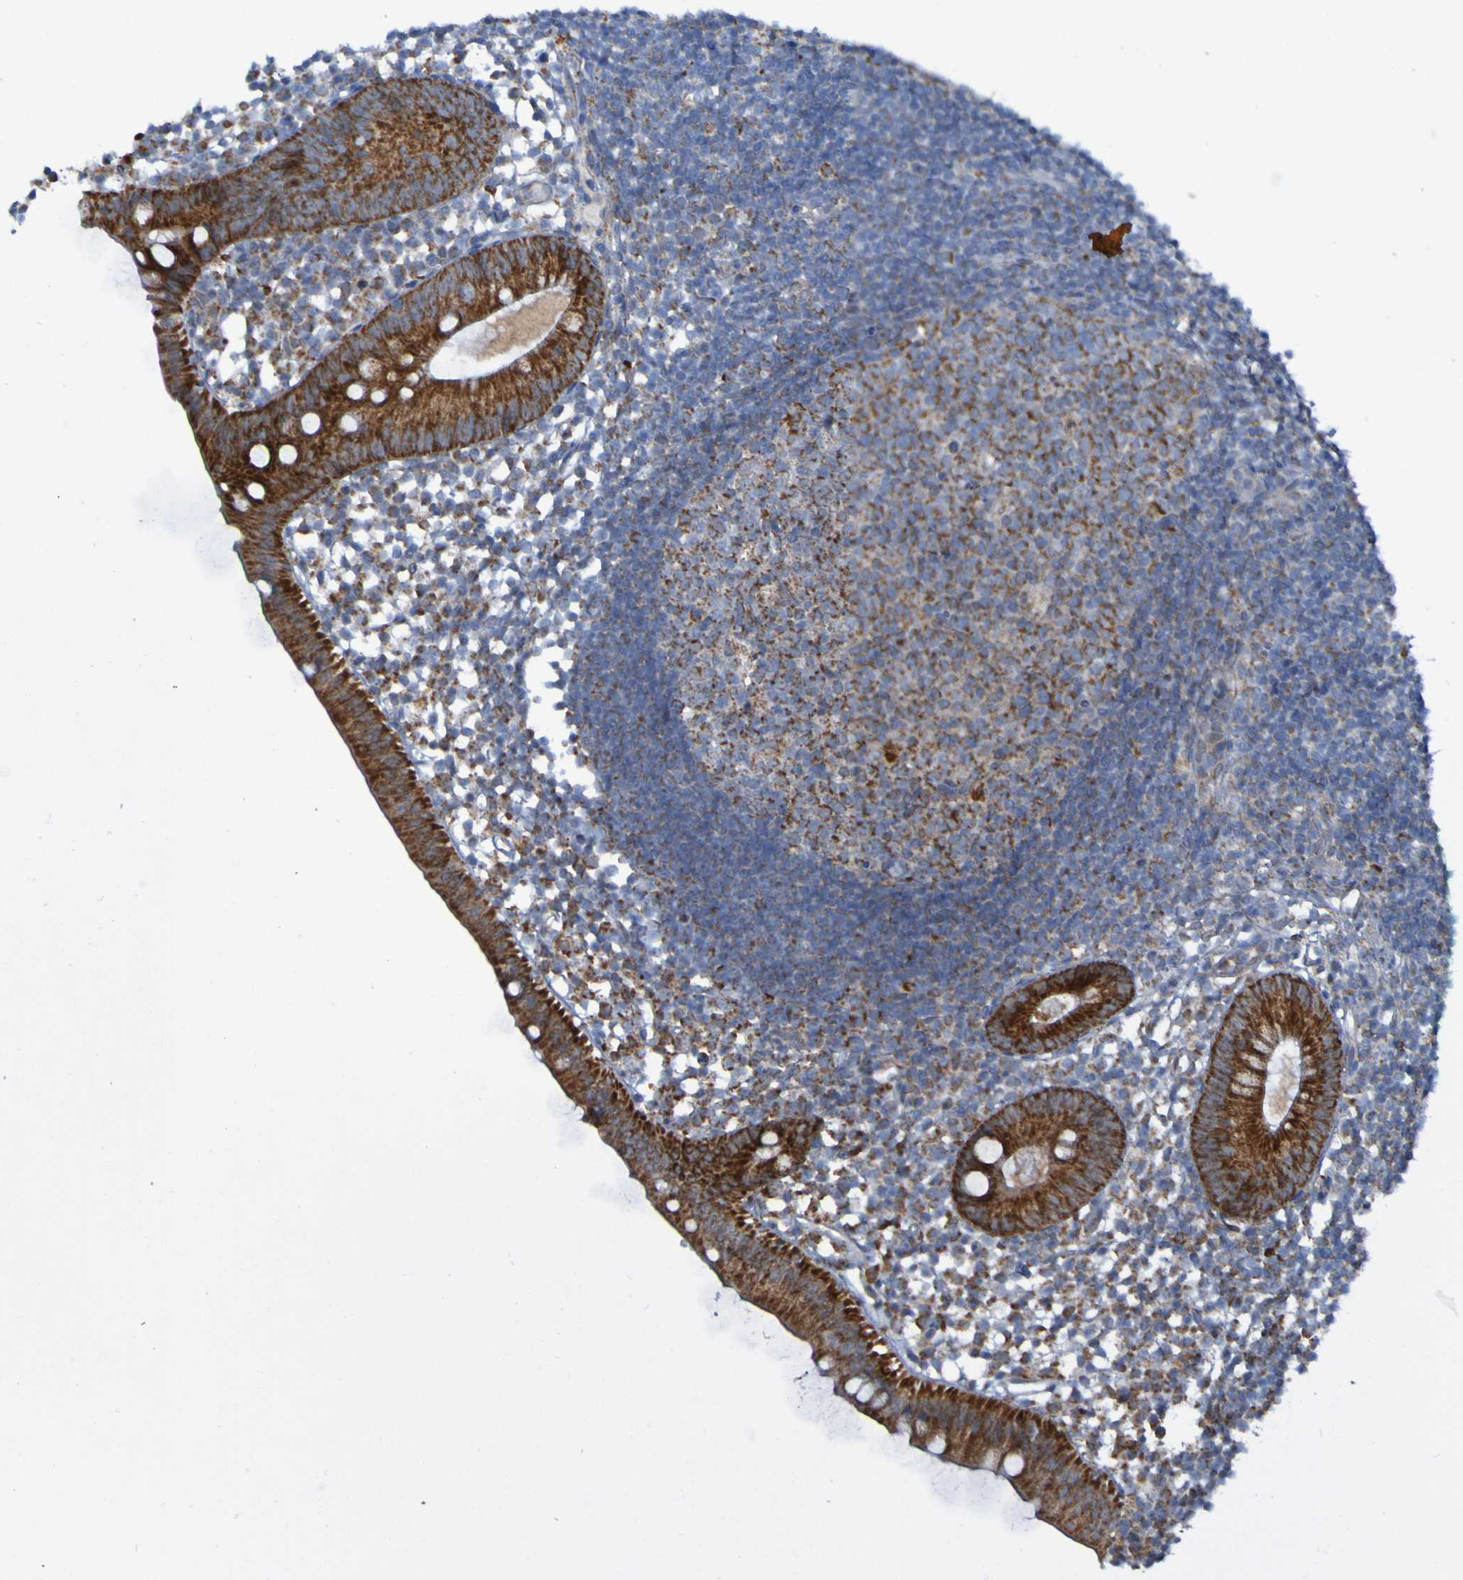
{"staining": {"intensity": "strong", "quantity": ">75%", "location": "cytoplasmic/membranous"}, "tissue": "appendix", "cell_type": "Glandular cells", "image_type": "normal", "snomed": [{"axis": "morphology", "description": "Normal tissue, NOS"}, {"axis": "topography", "description": "Appendix"}], "caption": "The micrograph shows staining of benign appendix, revealing strong cytoplasmic/membranous protein expression (brown color) within glandular cells. (DAB IHC, brown staining for protein, blue staining for nuclei).", "gene": "CCDC51", "patient": {"sex": "female", "age": 20}}